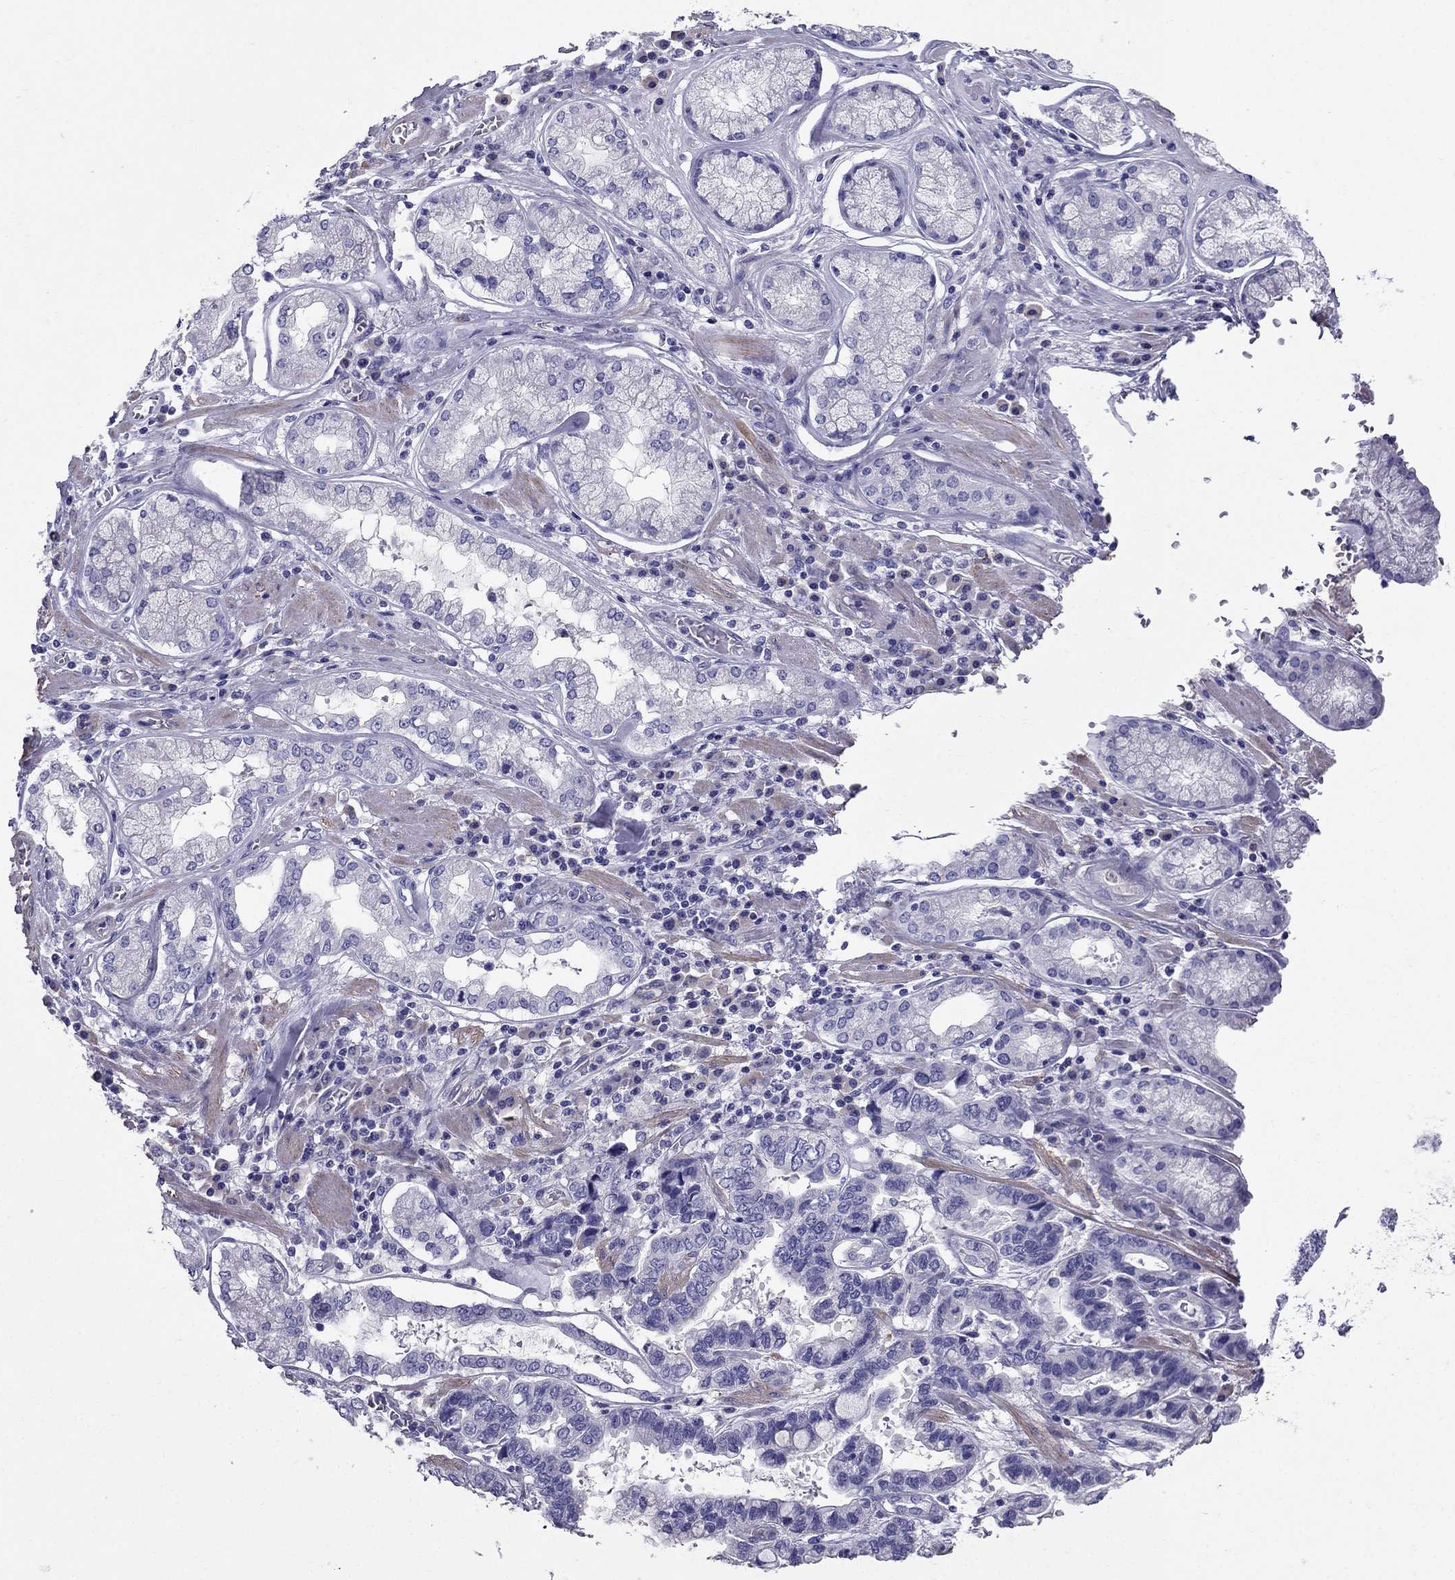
{"staining": {"intensity": "negative", "quantity": "none", "location": "none"}, "tissue": "stomach cancer", "cell_type": "Tumor cells", "image_type": "cancer", "snomed": [{"axis": "morphology", "description": "Adenocarcinoma, NOS"}, {"axis": "topography", "description": "Stomach, lower"}], "caption": "The photomicrograph reveals no significant positivity in tumor cells of stomach cancer.", "gene": "GPR50", "patient": {"sex": "female", "age": 76}}